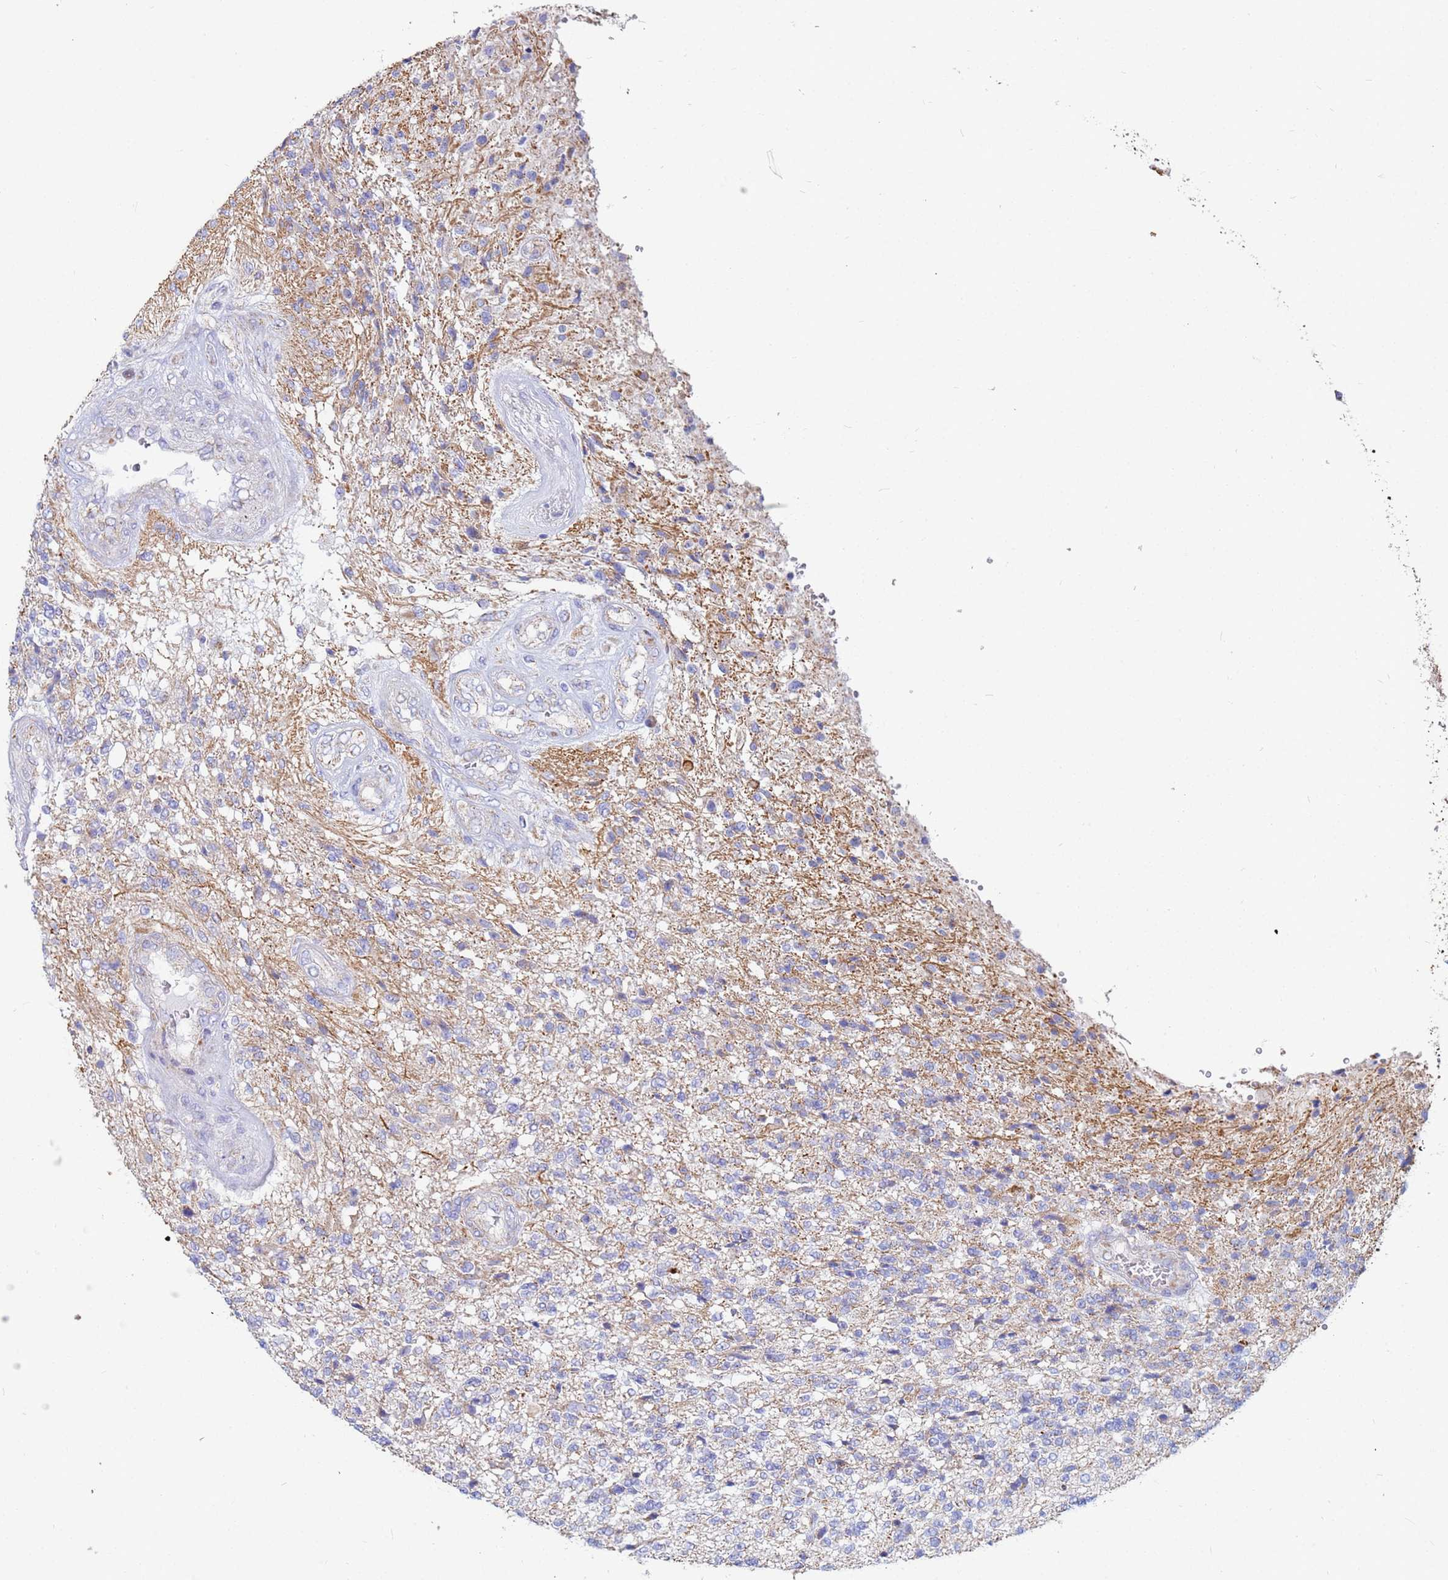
{"staining": {"intensity": "negative", "quantity": "none", "location": "none"}, "tissue": "glioma", "cell_type": "Tumor cells", "image_type": "cancer", "snomed": [{"axis": "morphology", "description": "Glioma, malignant, High grade"}, {"axis": "topography", "description": "Brain"}], "caption": "A histopathology image of human glioma is negative for staining in tumor cells.", "gene": "UQCRH", "patient": {"sex": "male", "age": 56}}